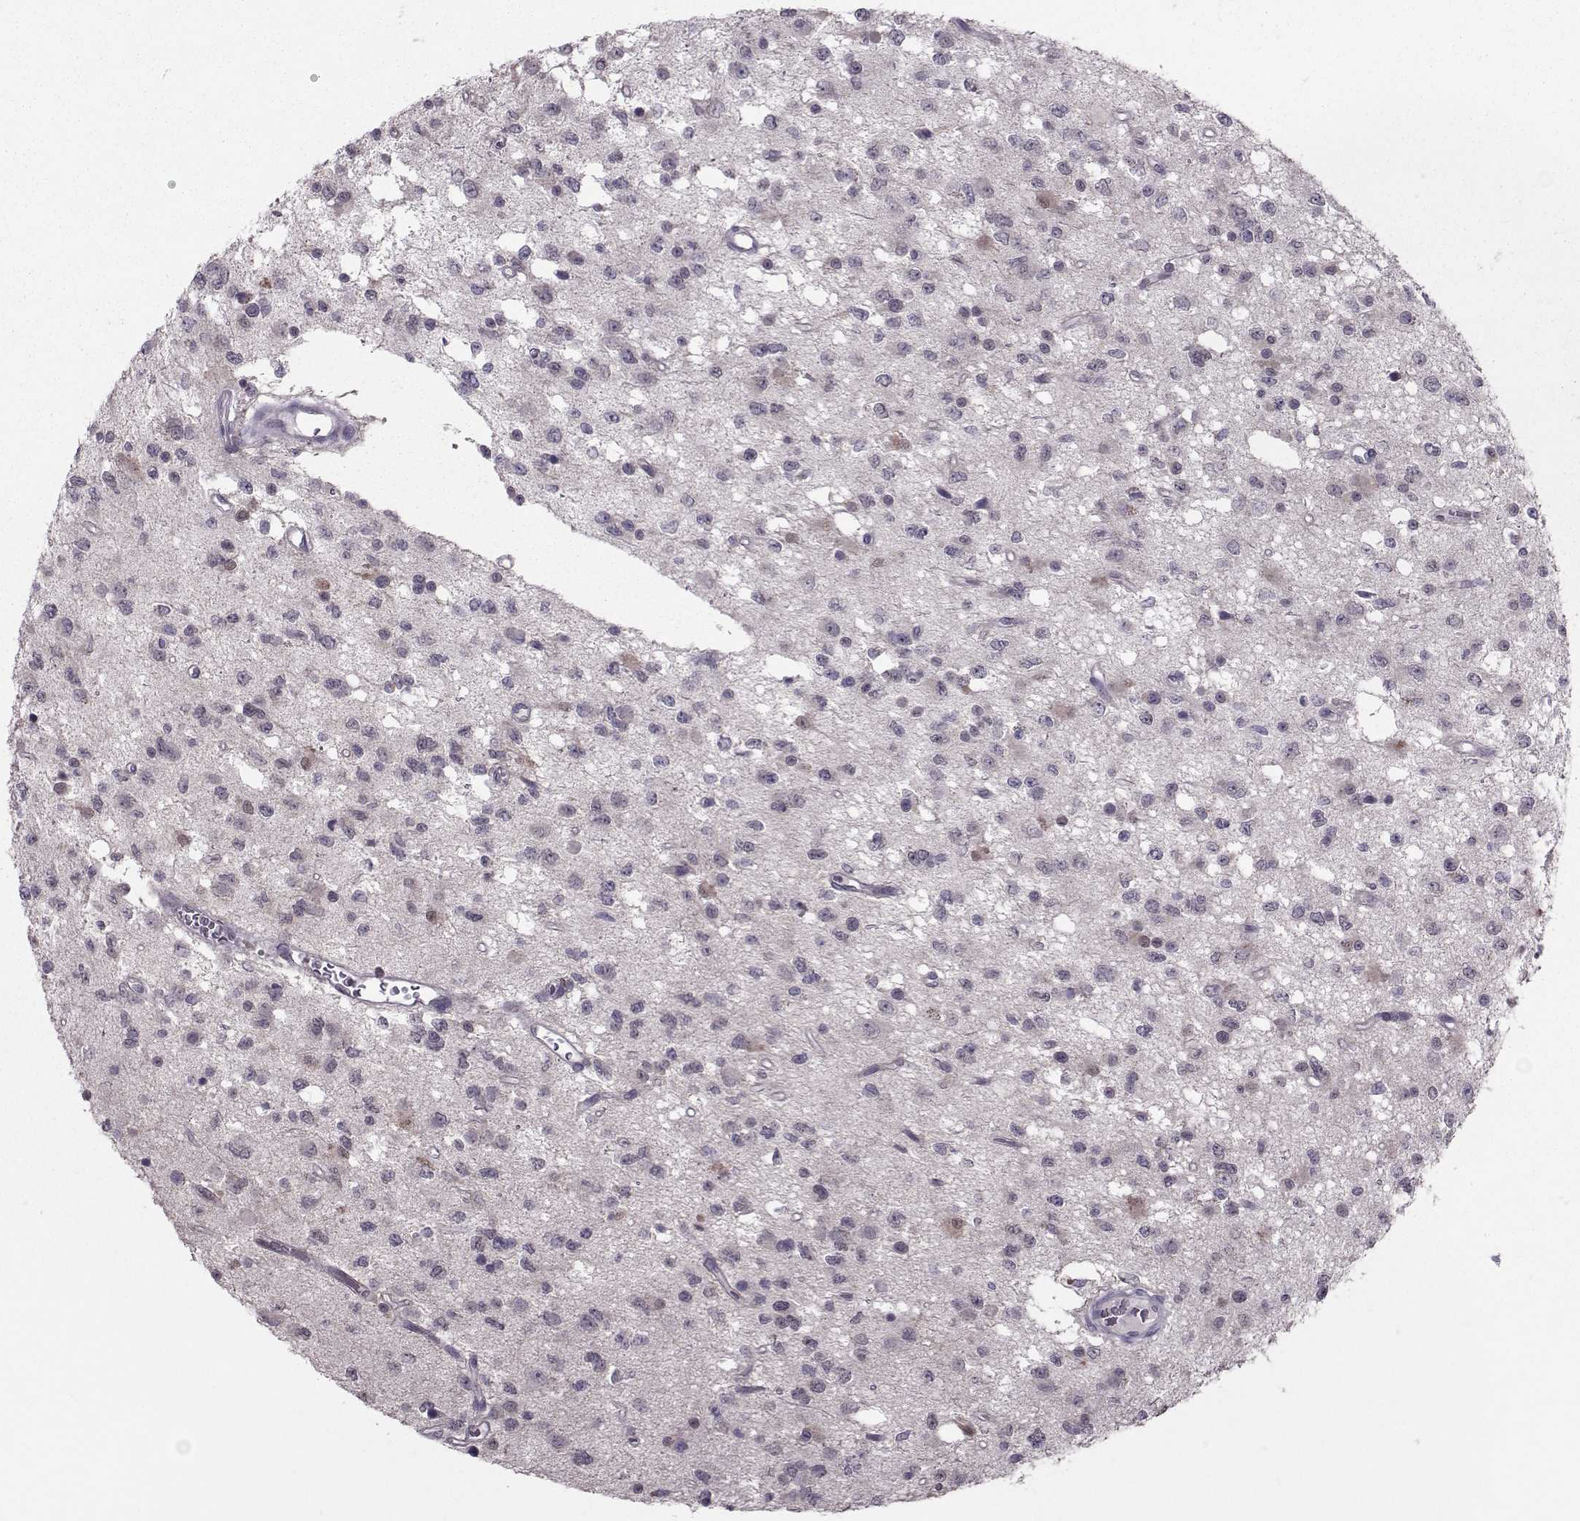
{"staining": {"intensity": "negative", "quantity": "none", "location": "none"}, "tissue": "glioma", "cell_type": "Tumor cells", "image_type": "cancer", "snomed": [{"axis": "morphology", "description": "Glioma, malignant, Low grade"}, {"axis": "topography", "description": "Brain"}], "caption": "Malignant glioma (low-grade) was stained to show a protein in brown. There is no significant staining in tumor cells.", "gene": "ASRGL1", "patient": {"sex": "female", "age": 45}}